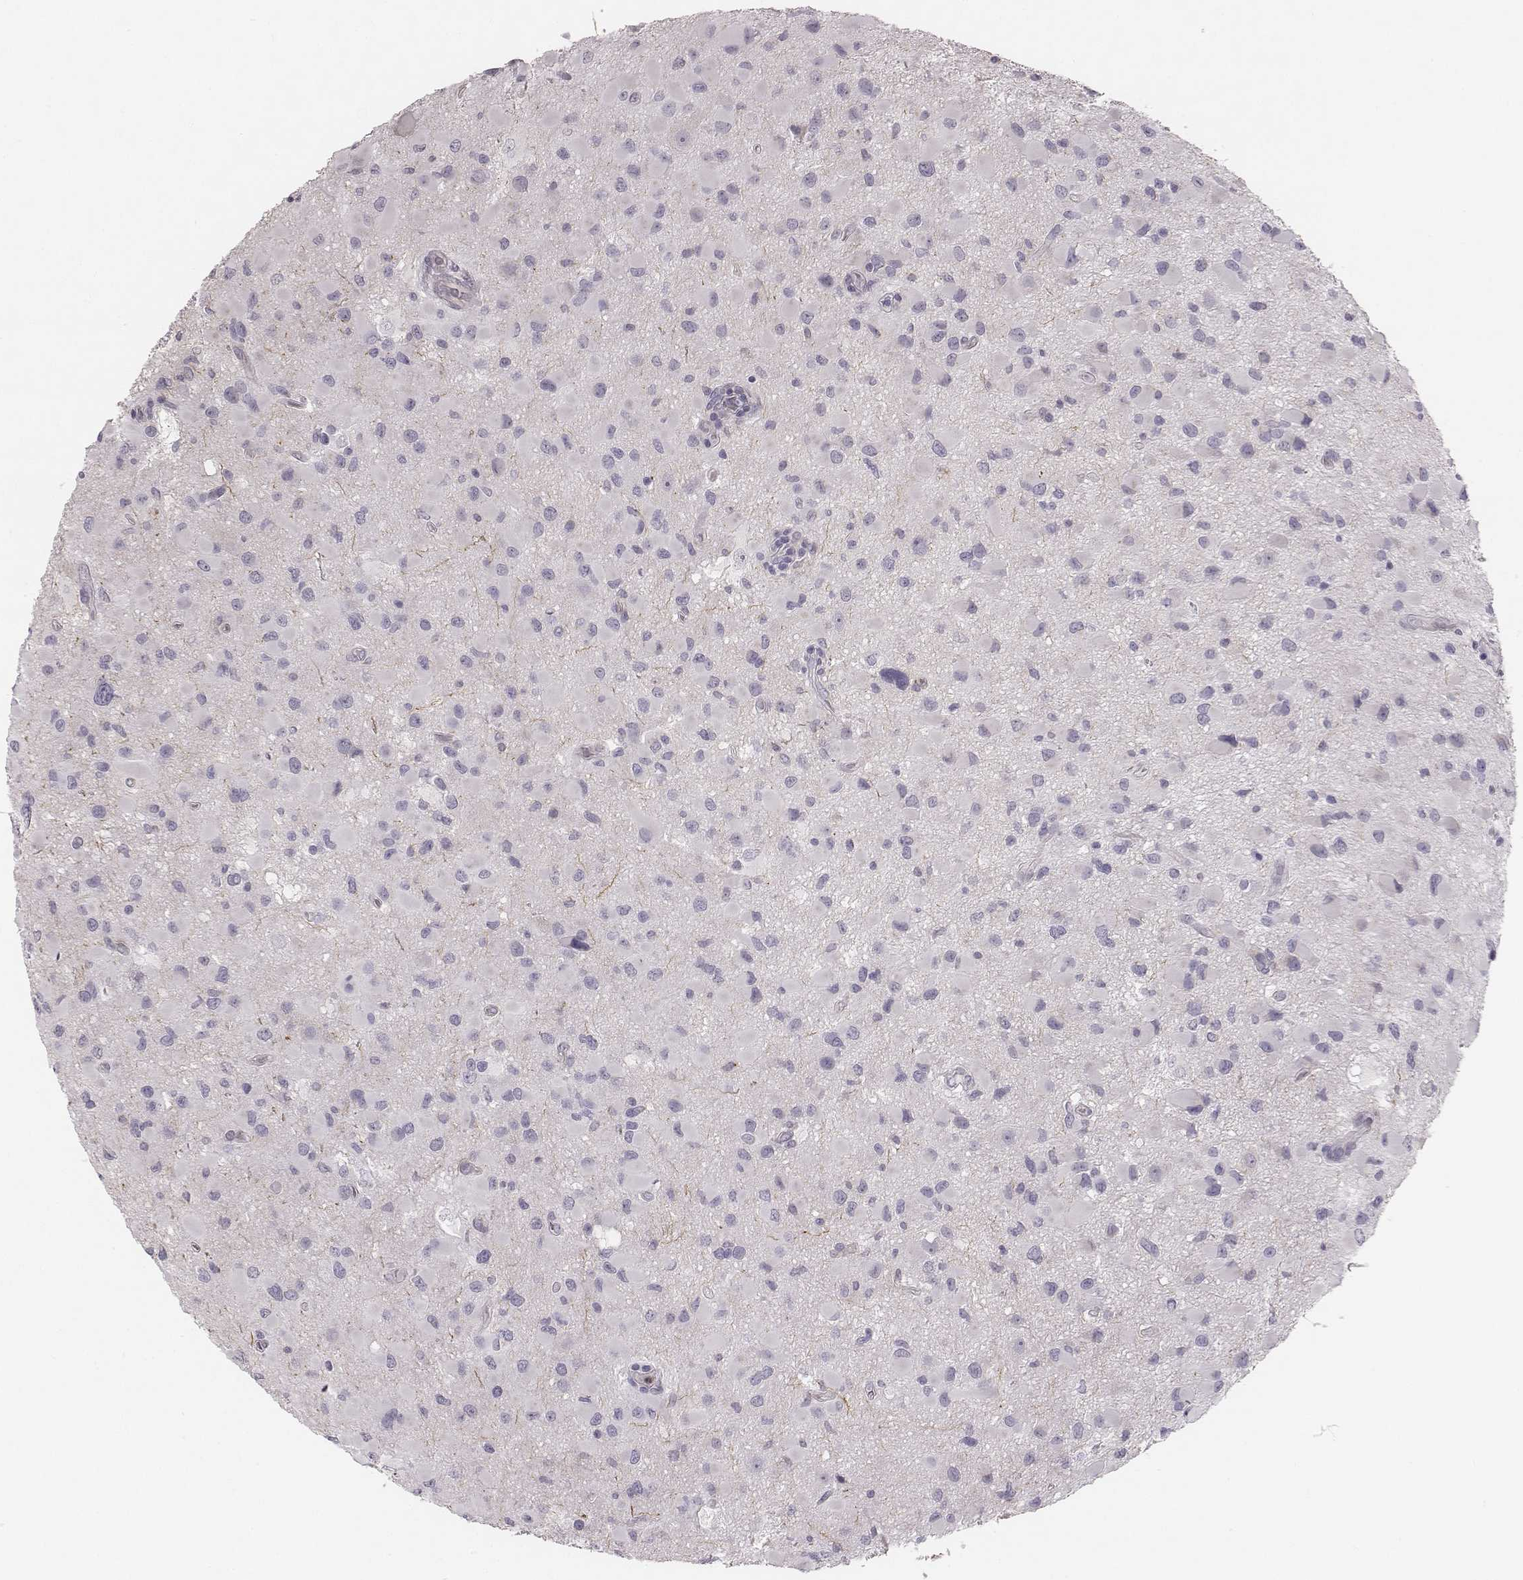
{"staining": {"intensity": "negative", "quantity": "none", "location": "none"}, "tissue": "glioma", "cell_type": "Tumor cells", "image_type": "cancer", "snomed": [{"axis": "morphology", "description": "Glioma, malignant, Low grade"}, {"axis": "topography", "description": "Brain"}], "caption": "This is an immunohistochemistry histopathology image of malignant low-grade glioma. There is no expression in tumor cells.", "gene": "KCNJ12", "patient": {"sex": "female", "age": 32}}